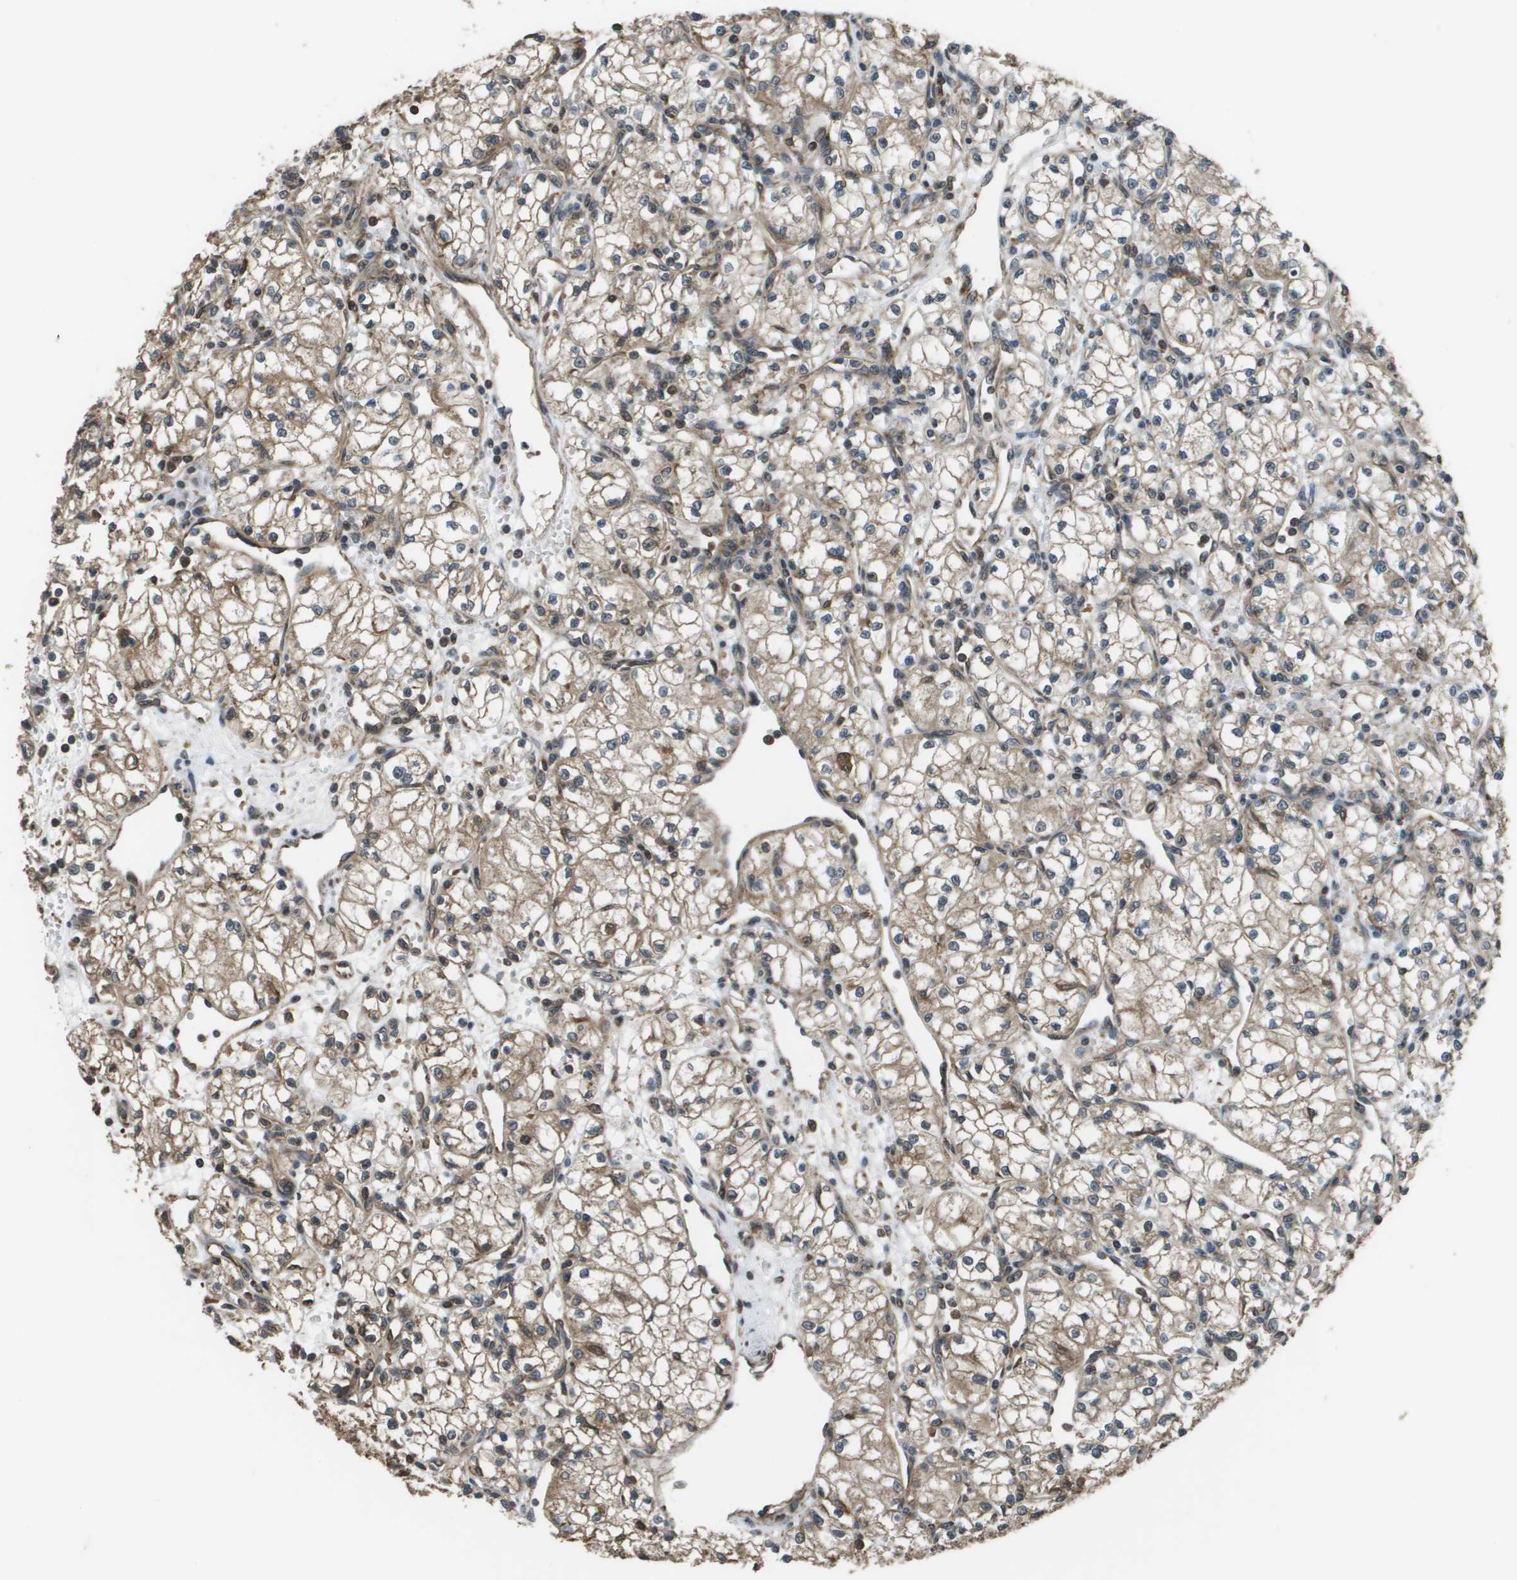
{"staining": {"intensity": "weak", "quantity": ">75%", "location": "cytoplasmic/membranous"}, "tissue": "renal cancer", "cell_type": "Tumor cells", "image_type": "cancer", "snomed": [{"axis": "morphology", "description": "Normal tissue, NOS"}, {"axis": "morphology", "description": "Adenocarcinoma, NOS"}, {"axis": "topography", "description": "Kidney"}], "caption": "Approximately >75% of tumor cells in human renal adenocarcinoma reveal weak cytoplasmic/membranous protein expression as visualized by brown immunohistochemical staining.", "gene": "PLPBP", "patient": {"sex": "male", "age": 59}}